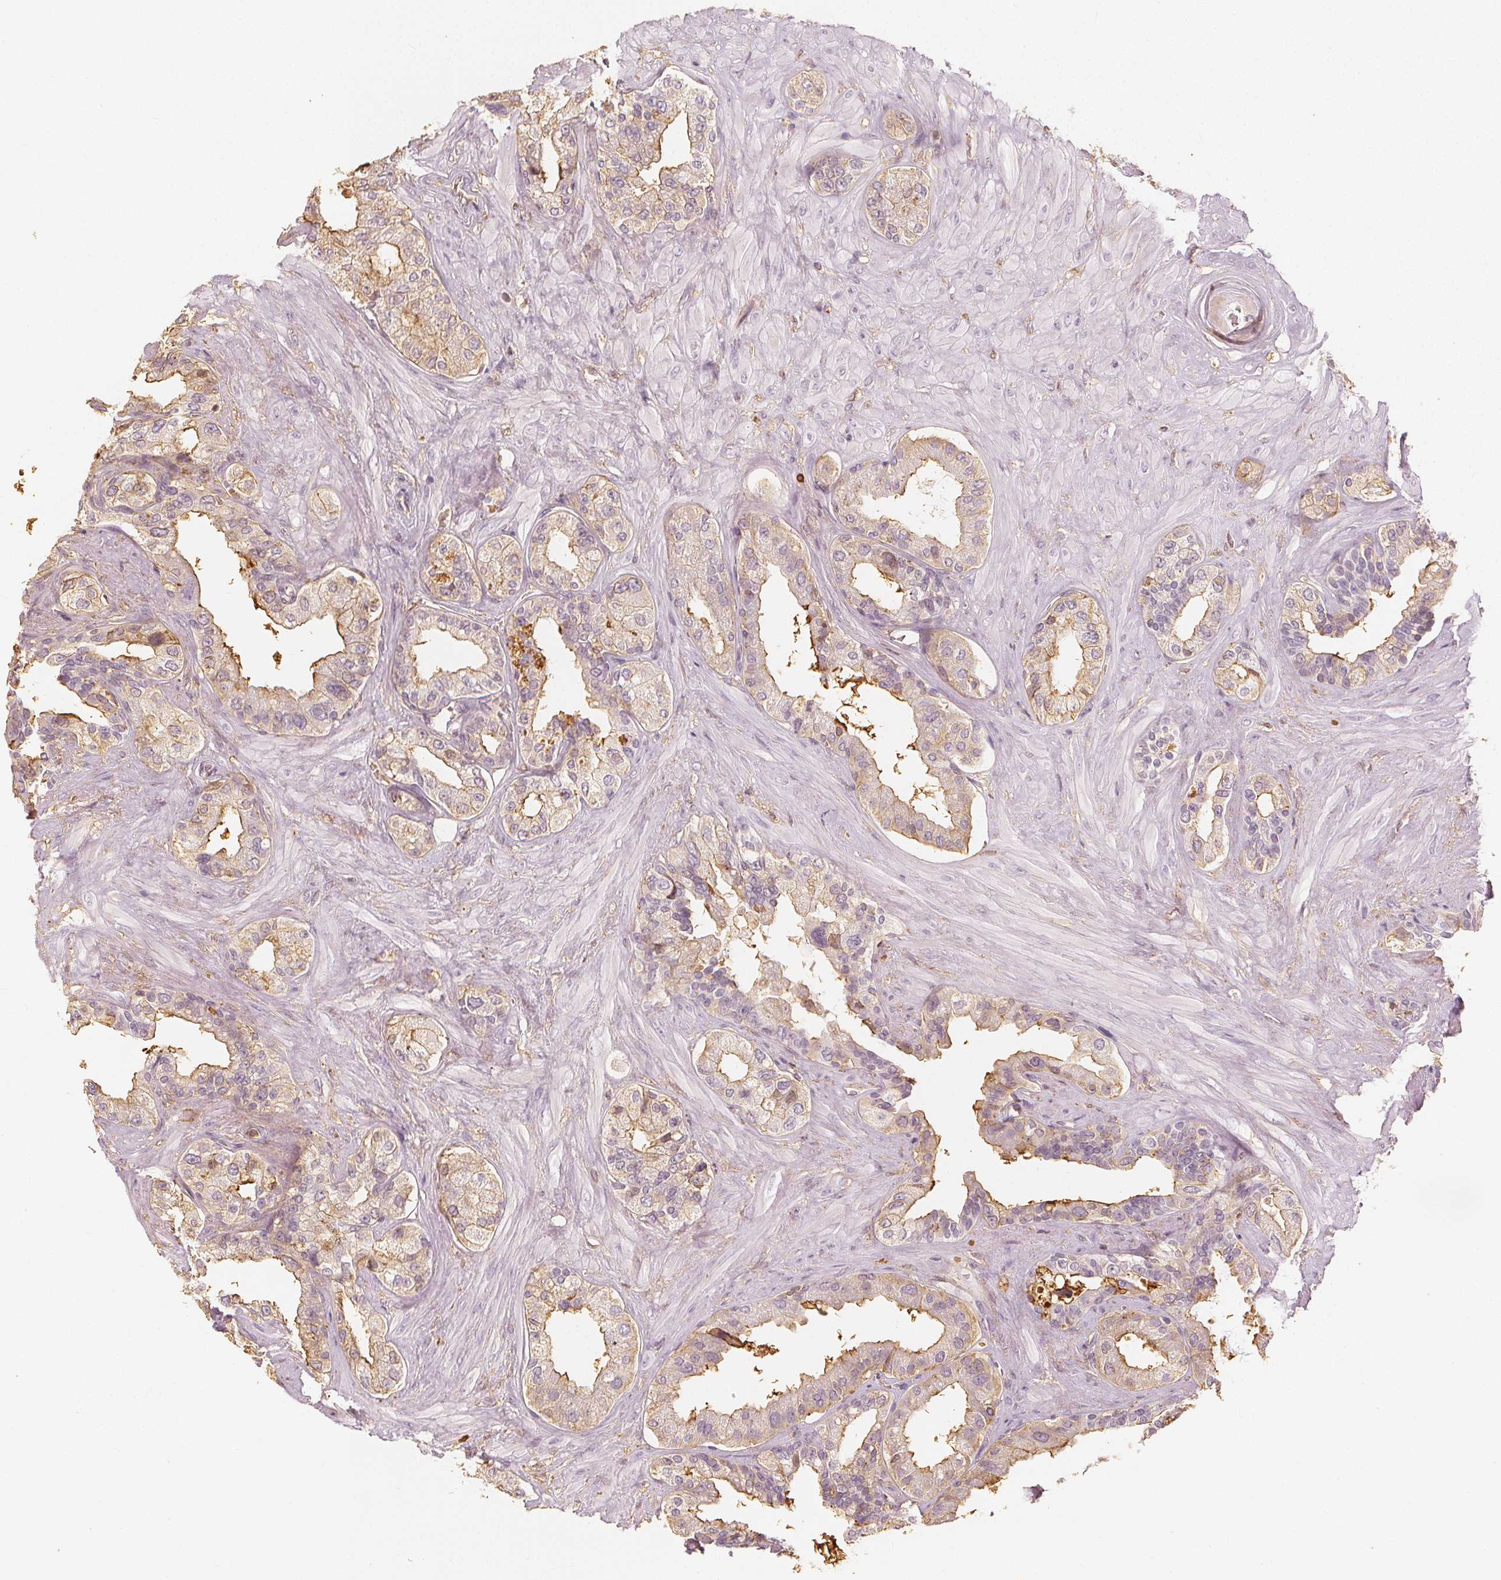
{"staining": {"intensity": "weak", "quantity": "<25%", "location": "cytoplasmic/membranous"}, "tissue": "seminal vesicle", "cell_type": "Glandular cells", "image_type": "normal", "snomed": [{"axis": "morphology", "description": "Normal tissue, NOS"}, {"axis": "topography", "description": "Seminal veicle"}, {"axis": "topography", "description": "Peripheral nerve tissue"}], "caption": "Seminal vesicle stained for a protein using immunohistochemistry (IHC) exhibits no staining glandular cells.", "gene": "ARHGAP26", "patient": {"sex": "male", "age": 76}}